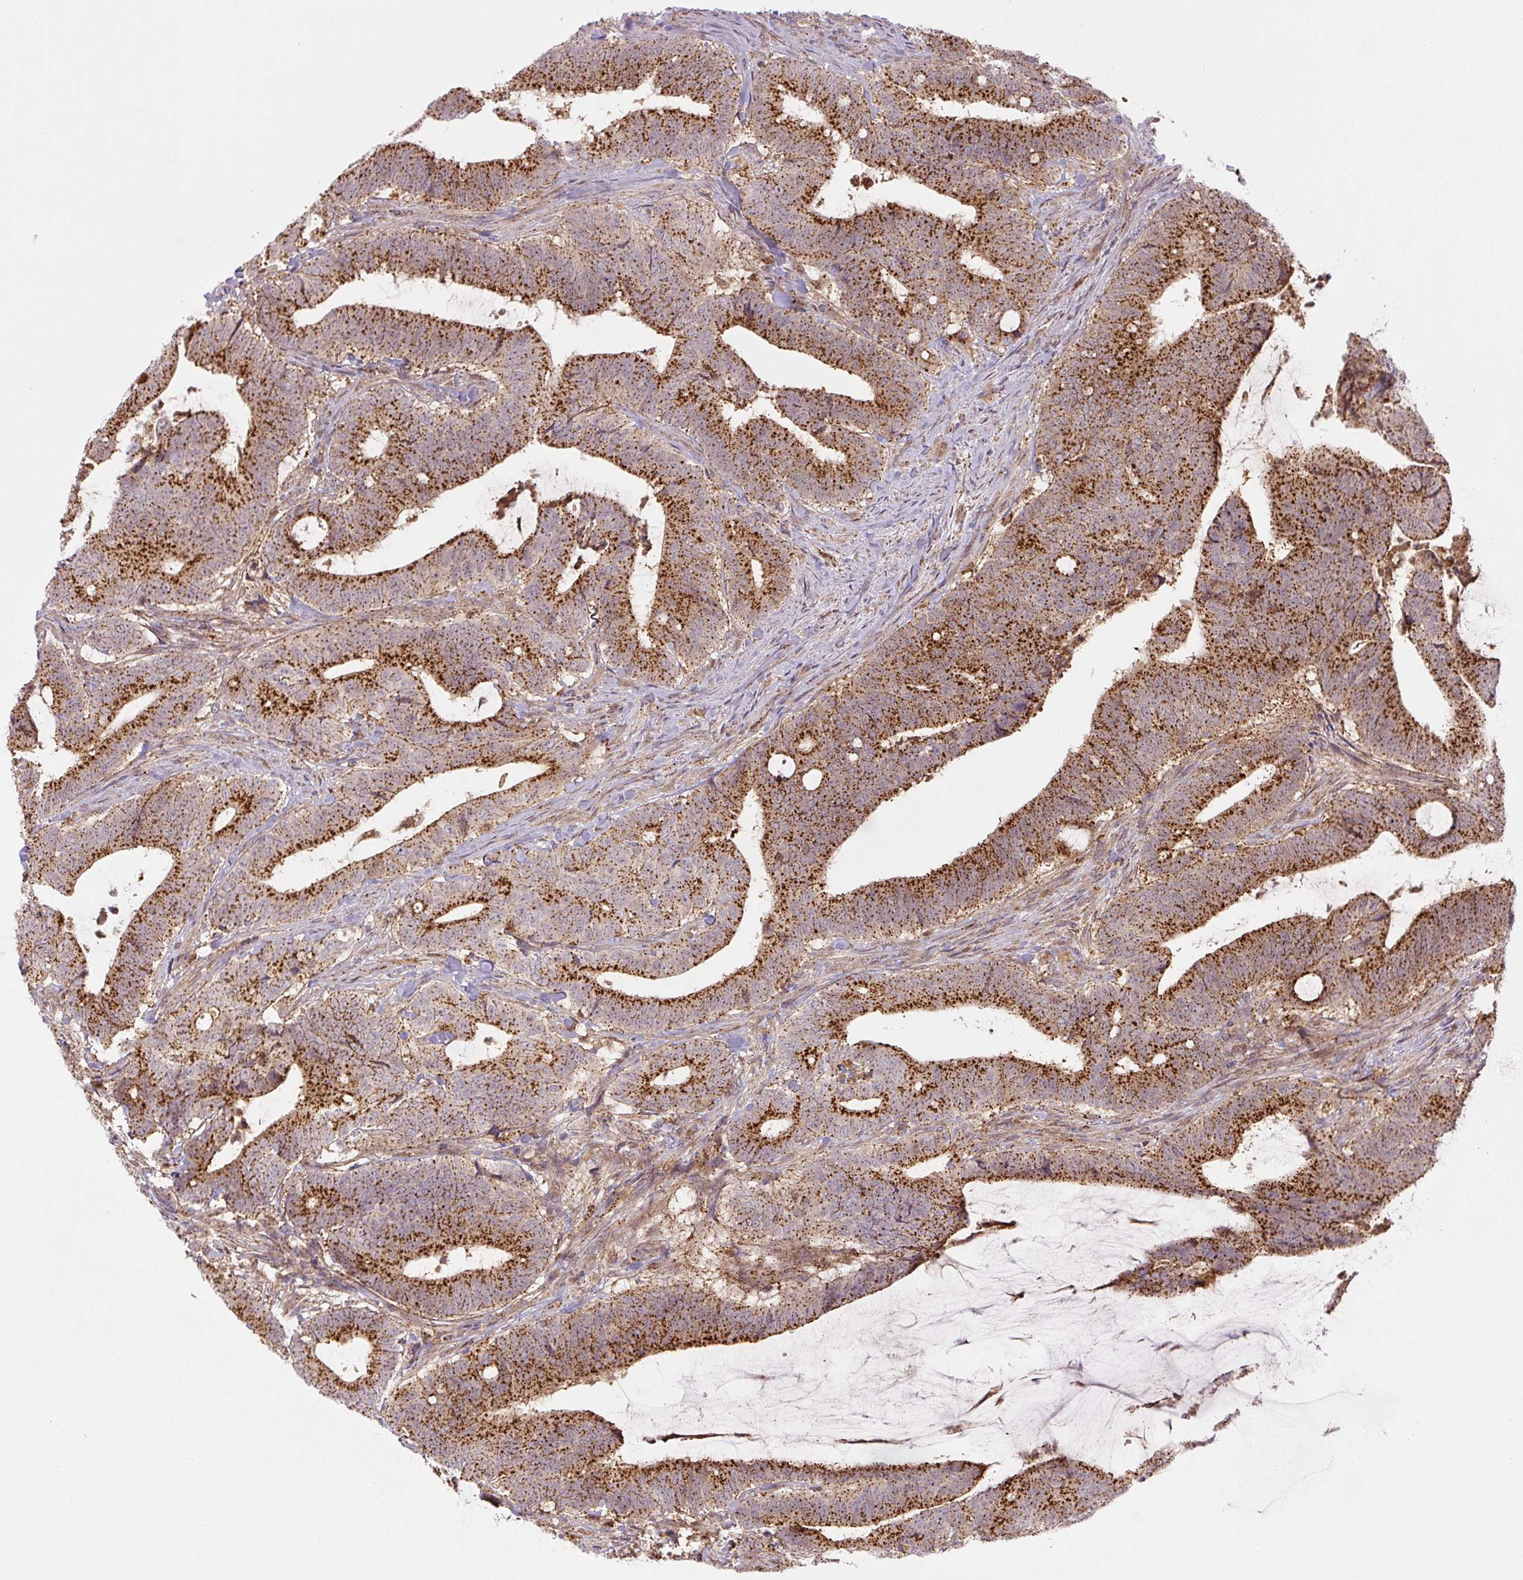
{"staining": {"intensity": "strong", "quantity": ">75%", "location": "cytoplasmic/membranous"}, "tissue": "colorectal cancer", "cell_type": "Tumor cells", "image_type": "cancer", "snomed": [{"axis": "morphology", "description": "Adenocarcinoma, NOS"}, {"axis": "topography", "description": "Colon"}], "caption": "Protein expression analysis of colorectal adenocarcinoma shows strong cytoplasmic/membranous staining in about >75% of tumor cells. The staining is performed using DAB brown chromogen to label protein expression. The nuclei are counter-stained blue using hematoxylin.", "gene": "ZSWIM7", "patient": {"sex": "female", "age": 43}}